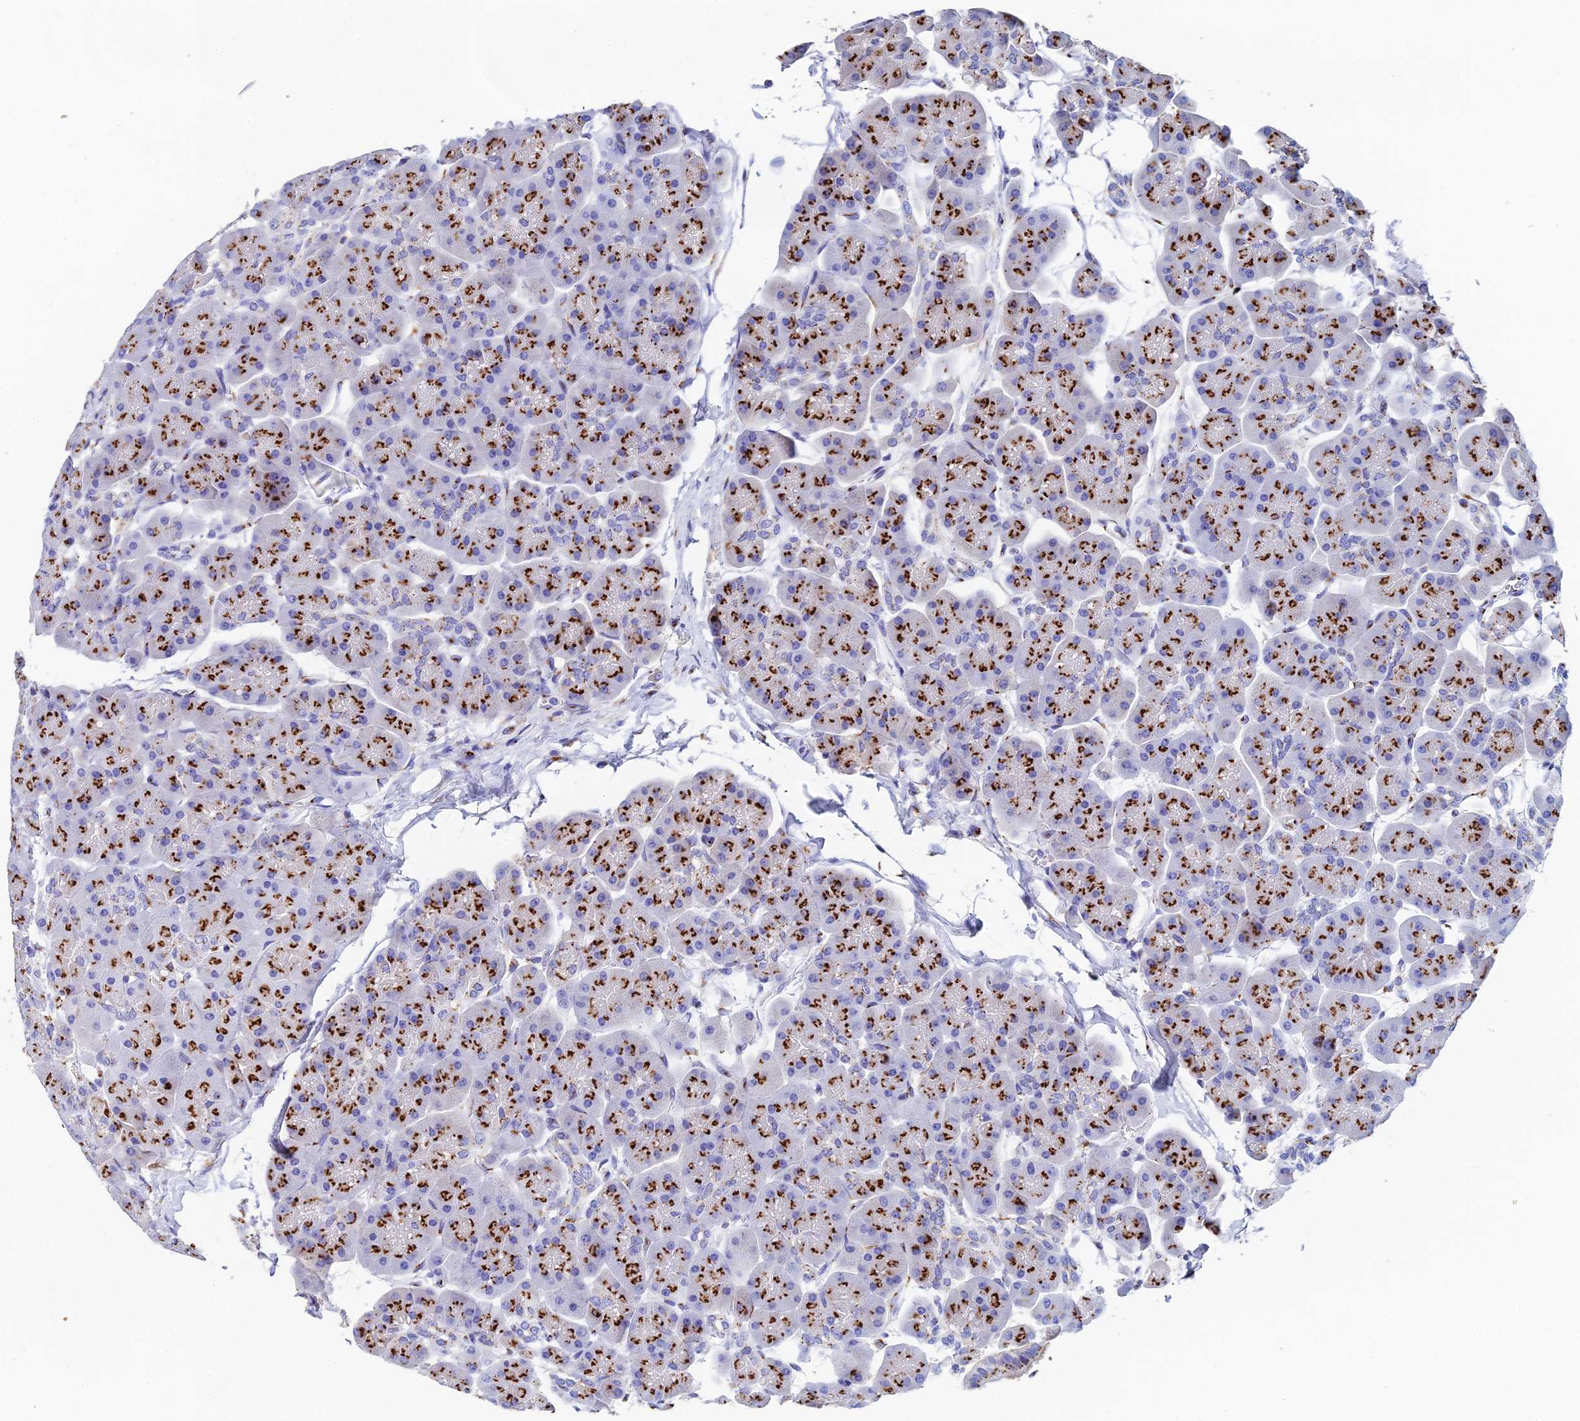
{"staining": {"intensity": "strong", "quantity": ">75%", "location": "cytoplasmic/membranous"}, "tissue": "pancreas", "cell_type": "Exocrine glandular cells", "image_type": "normal", "snomed": [{"axis": "morphology", "description": "Normal tissue, NOS"}, {"axis": "topography", "description": "Pancreas"}], "caption": "Immunohistochemistry (IHC) (DAB) staining of normal human pancreas reveals strong cytoplasmic/membranous protein staining in about >75% of exocrine glandular cells. Immunohistochemistry (IHC) stains the protein of interest in brown and the nuclei are stained blue.", "gene": "ENSG00000268674", "patient": {"sex": "male", "age": 66}}